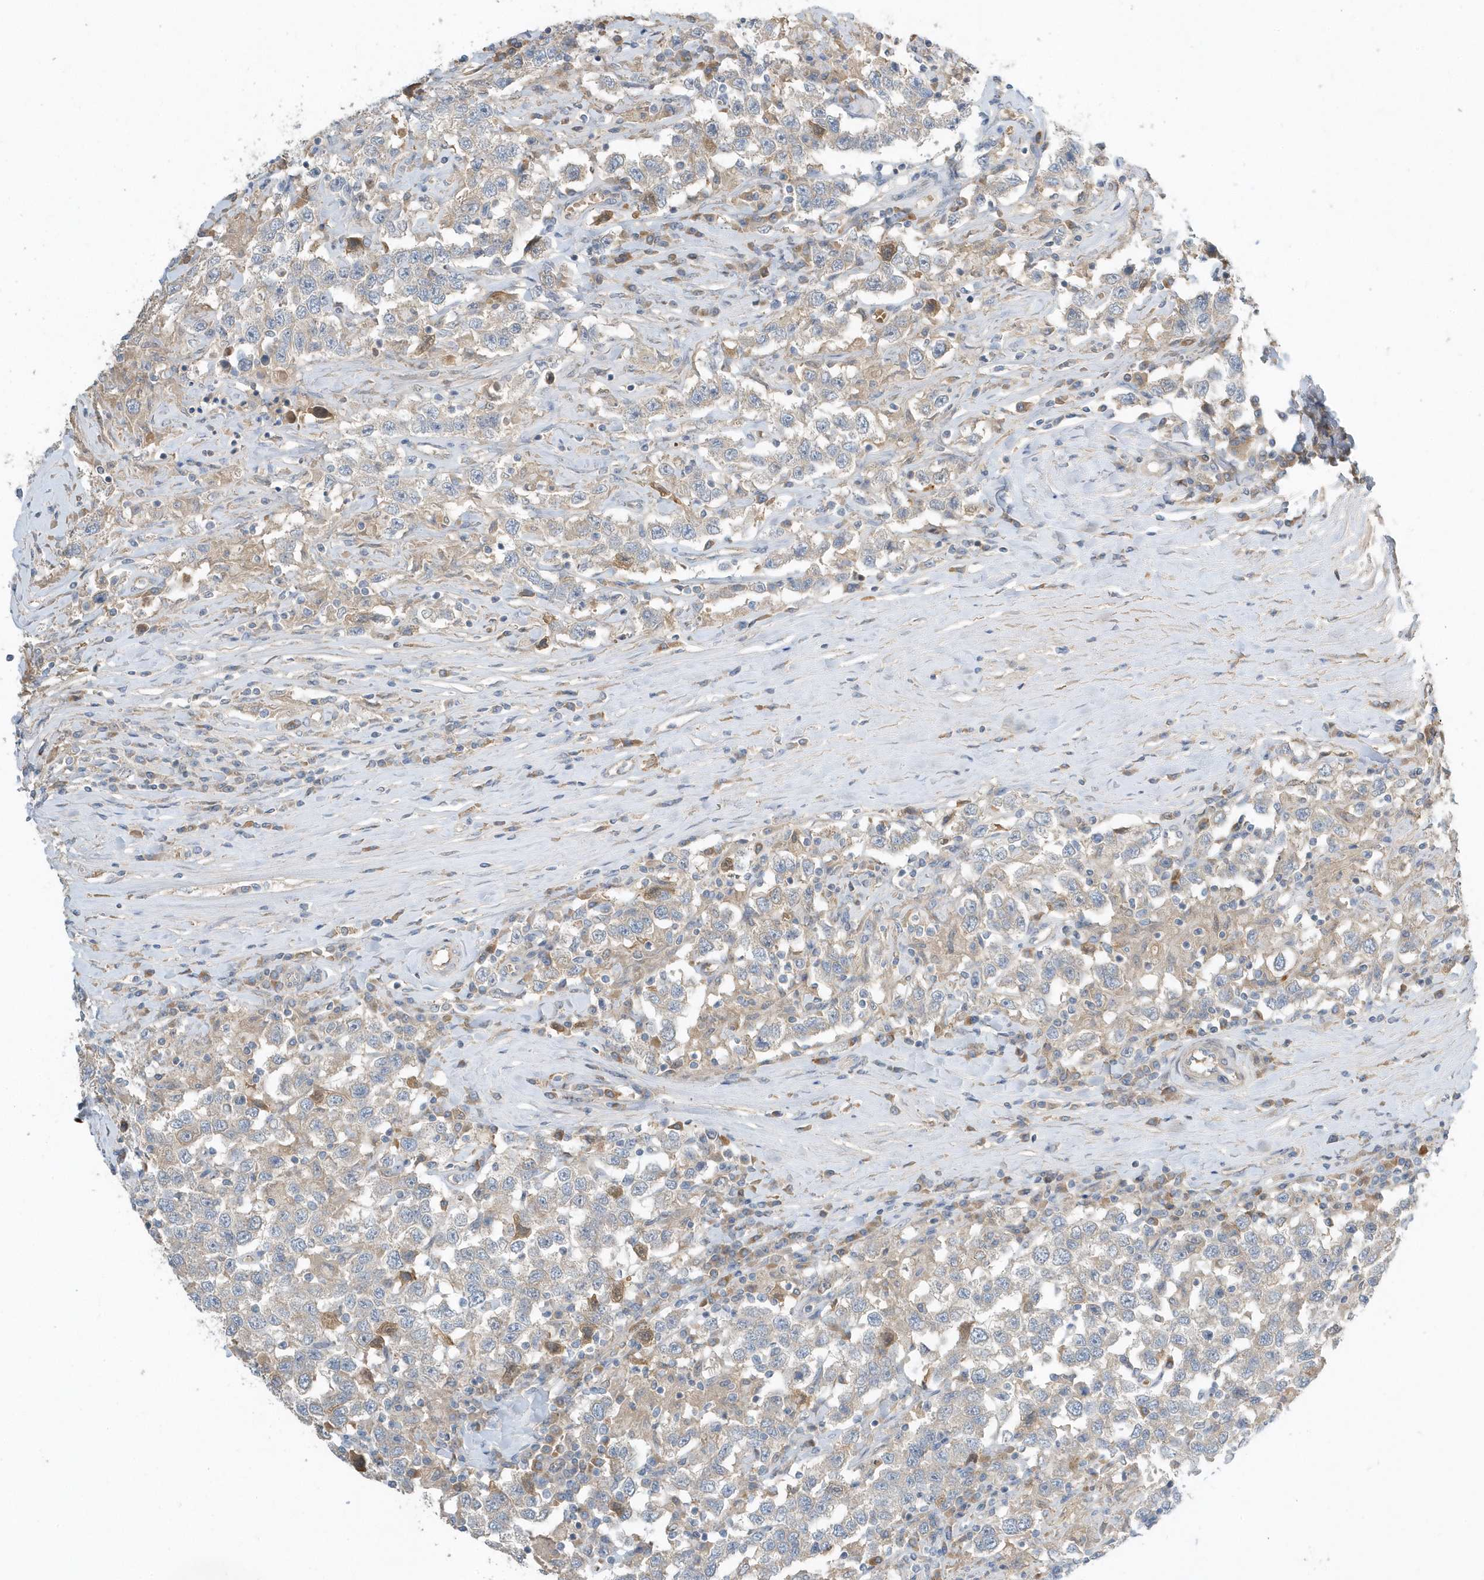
{"staining": {"intensity": "negative", "quantity": "none", "location": "none"}, "tissue": "testis cancer", "cell_type": "Tumor cells", "image_type": "cancer", "snomed": [{"axis": "morphology", "description": "Seminoma, NOS"}, {"axis": "topography", "description": "Testis"}], "caption": "Immunohistochemical staining of seminoma (testis) demonstrates no significant positivity in tumor cells. (IHC, brightfield microscopy, high magnification).", "gene": "USP53", "patient": {"sex": "male", "age": 41}}